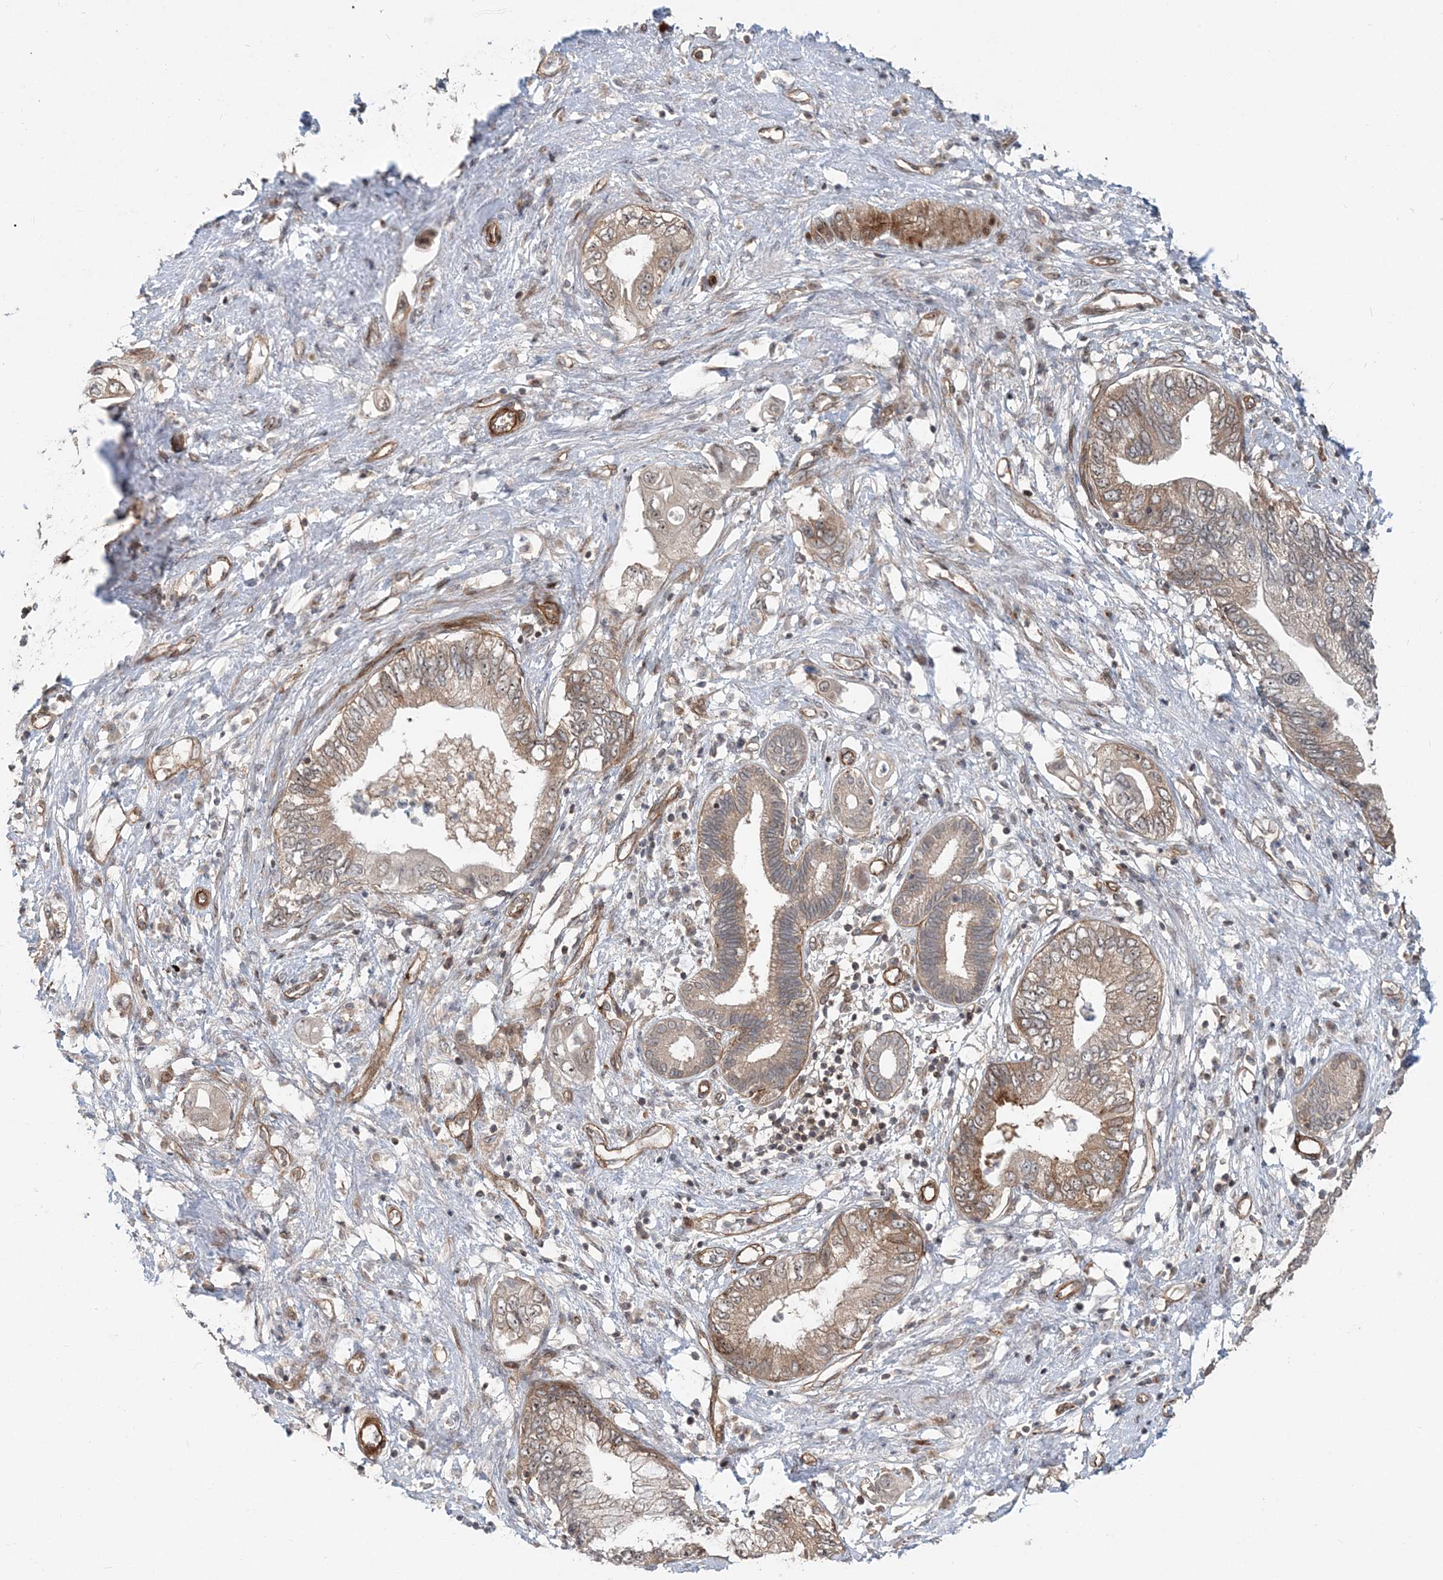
{"staining": {"intensity": "weak", "quantity": ">75%", "location": "cytoplasmic/membranous"}, "tissue": "pancreatic cancer", "cell_type": "Tumor cells", "image_type": "cancer", "snomed": [{"axis": "morphology", "description": "Adenocarcinoma, NOS"}, {"axis": "topography", "description": "Pancreas"}], "caption": "Protein staining shows weak cytoplasmic/membranous positivity in approximately >75% of tumor cells in adenocarcinoma (pancreatic).", "gene": "GEMIN5", "patient": {"sex": "female", "age": 73}}